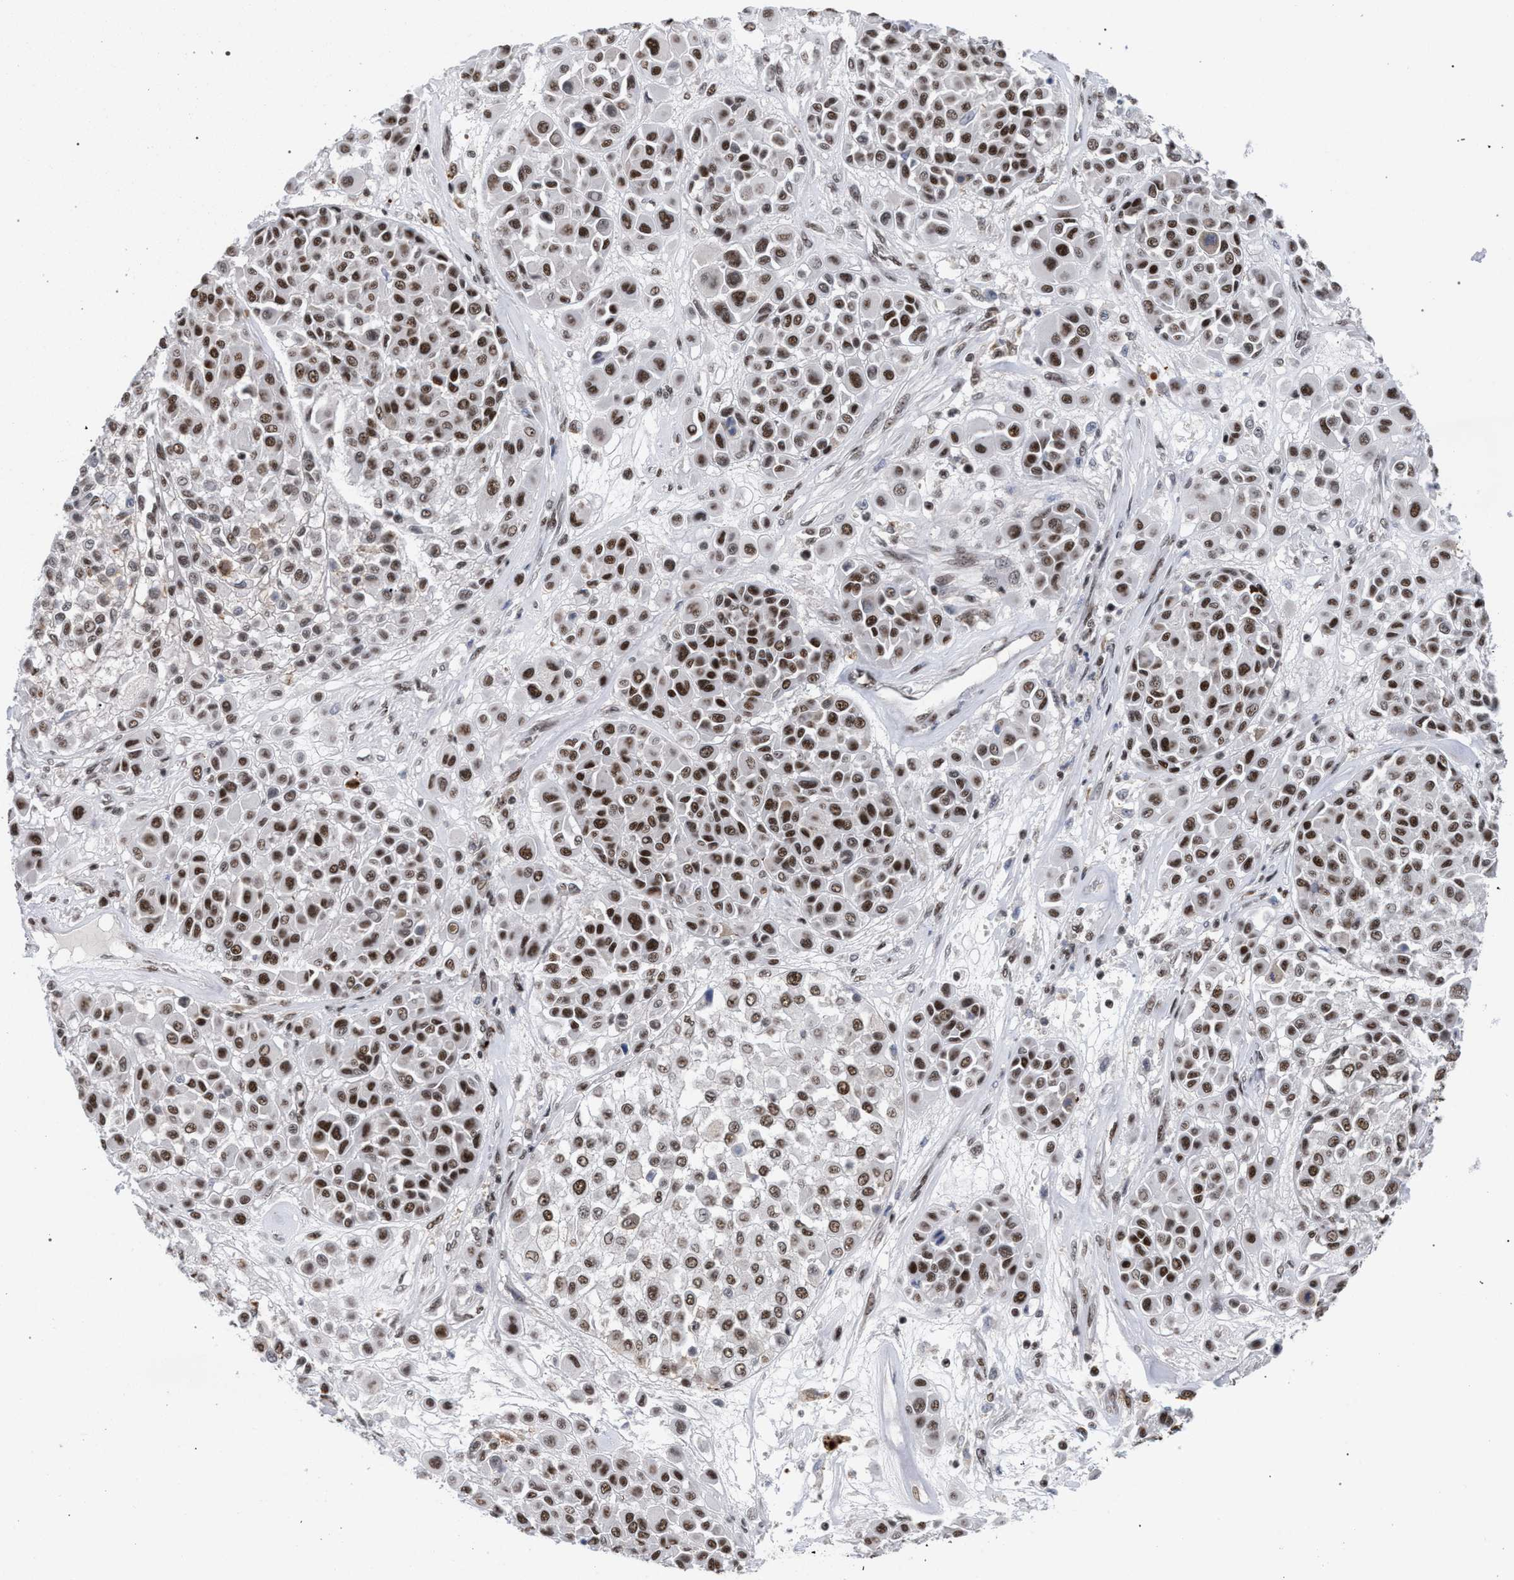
{"staining": {"intensity": "moderate", "quantity": ">75%", "location": "nuclear"}, "tissue": "melanoma", "cell_type": "Tumor cells", "image_type": "cancer", "snomed": [{"axis": "morphology", "description": "Malignant melanoma, Metastatic site"}, {"axis": "topography", "description": "Soft tissue"}], "caption": "Moderate nuclear protein staining is seen in approximately >75% of tumor cells in melanoma.", "gene": "SCAF4", "patient": {"sex": "male", "age": 41}}